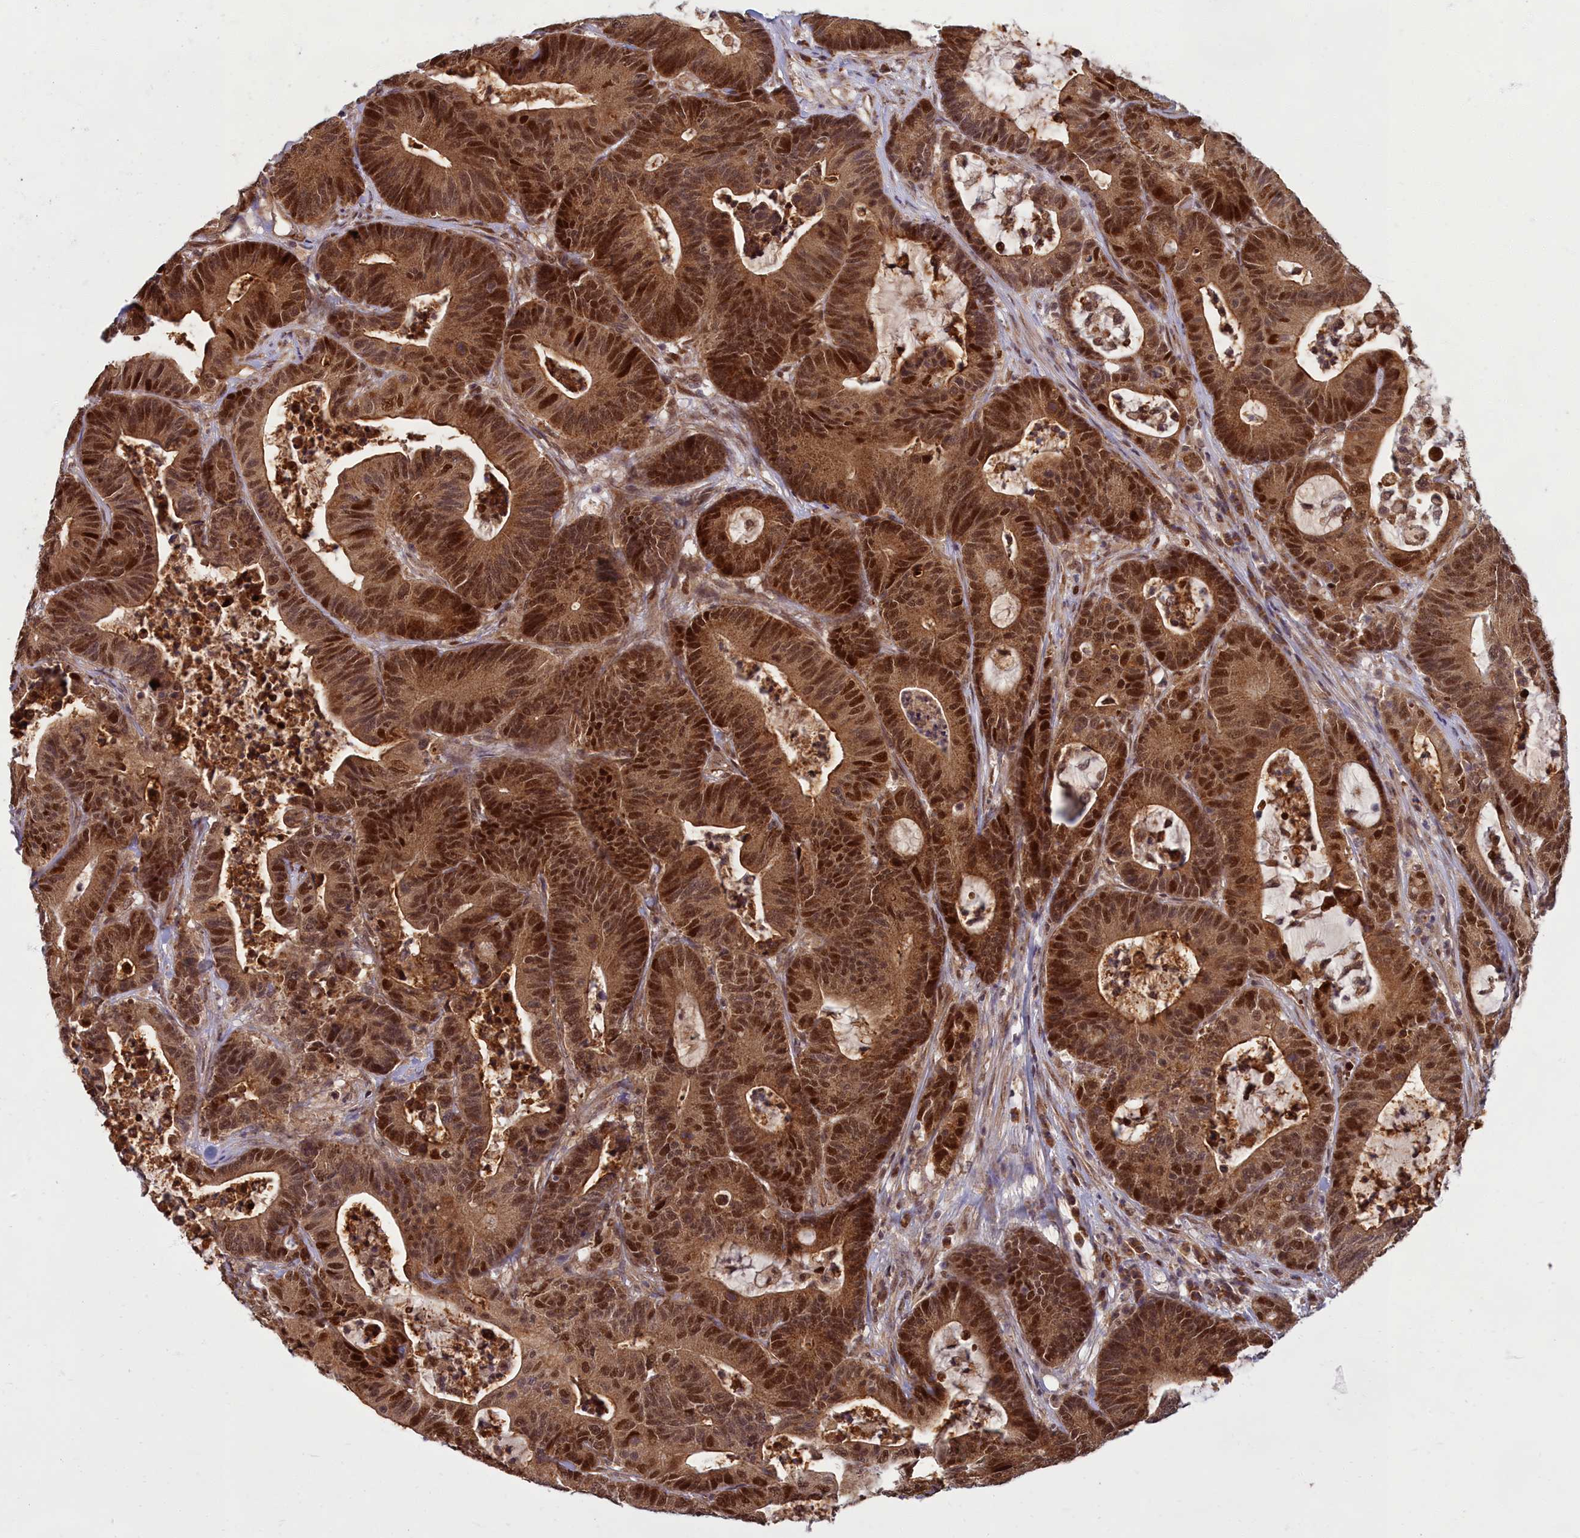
{"staining": {"intensity": "strong", "quantity": ">75%", "location": "cytoplasmic/membranous,nuclear"}, "tissue": "colorectal cancer", "cell_type": "Tumor cells", "image_type": "cancer", "snomed": [{"axis": "morphology", "description": "Adenocarcinoma, NOS"}, {"axis": "topography", "description": "Colon"}], "caption": "Adenocarcinoma (colorectal) stained with a protein marker demonstrates strong staining in tumor cells.", "gene": "EARS2", "patient": {"sex": "female", "age": 84}}